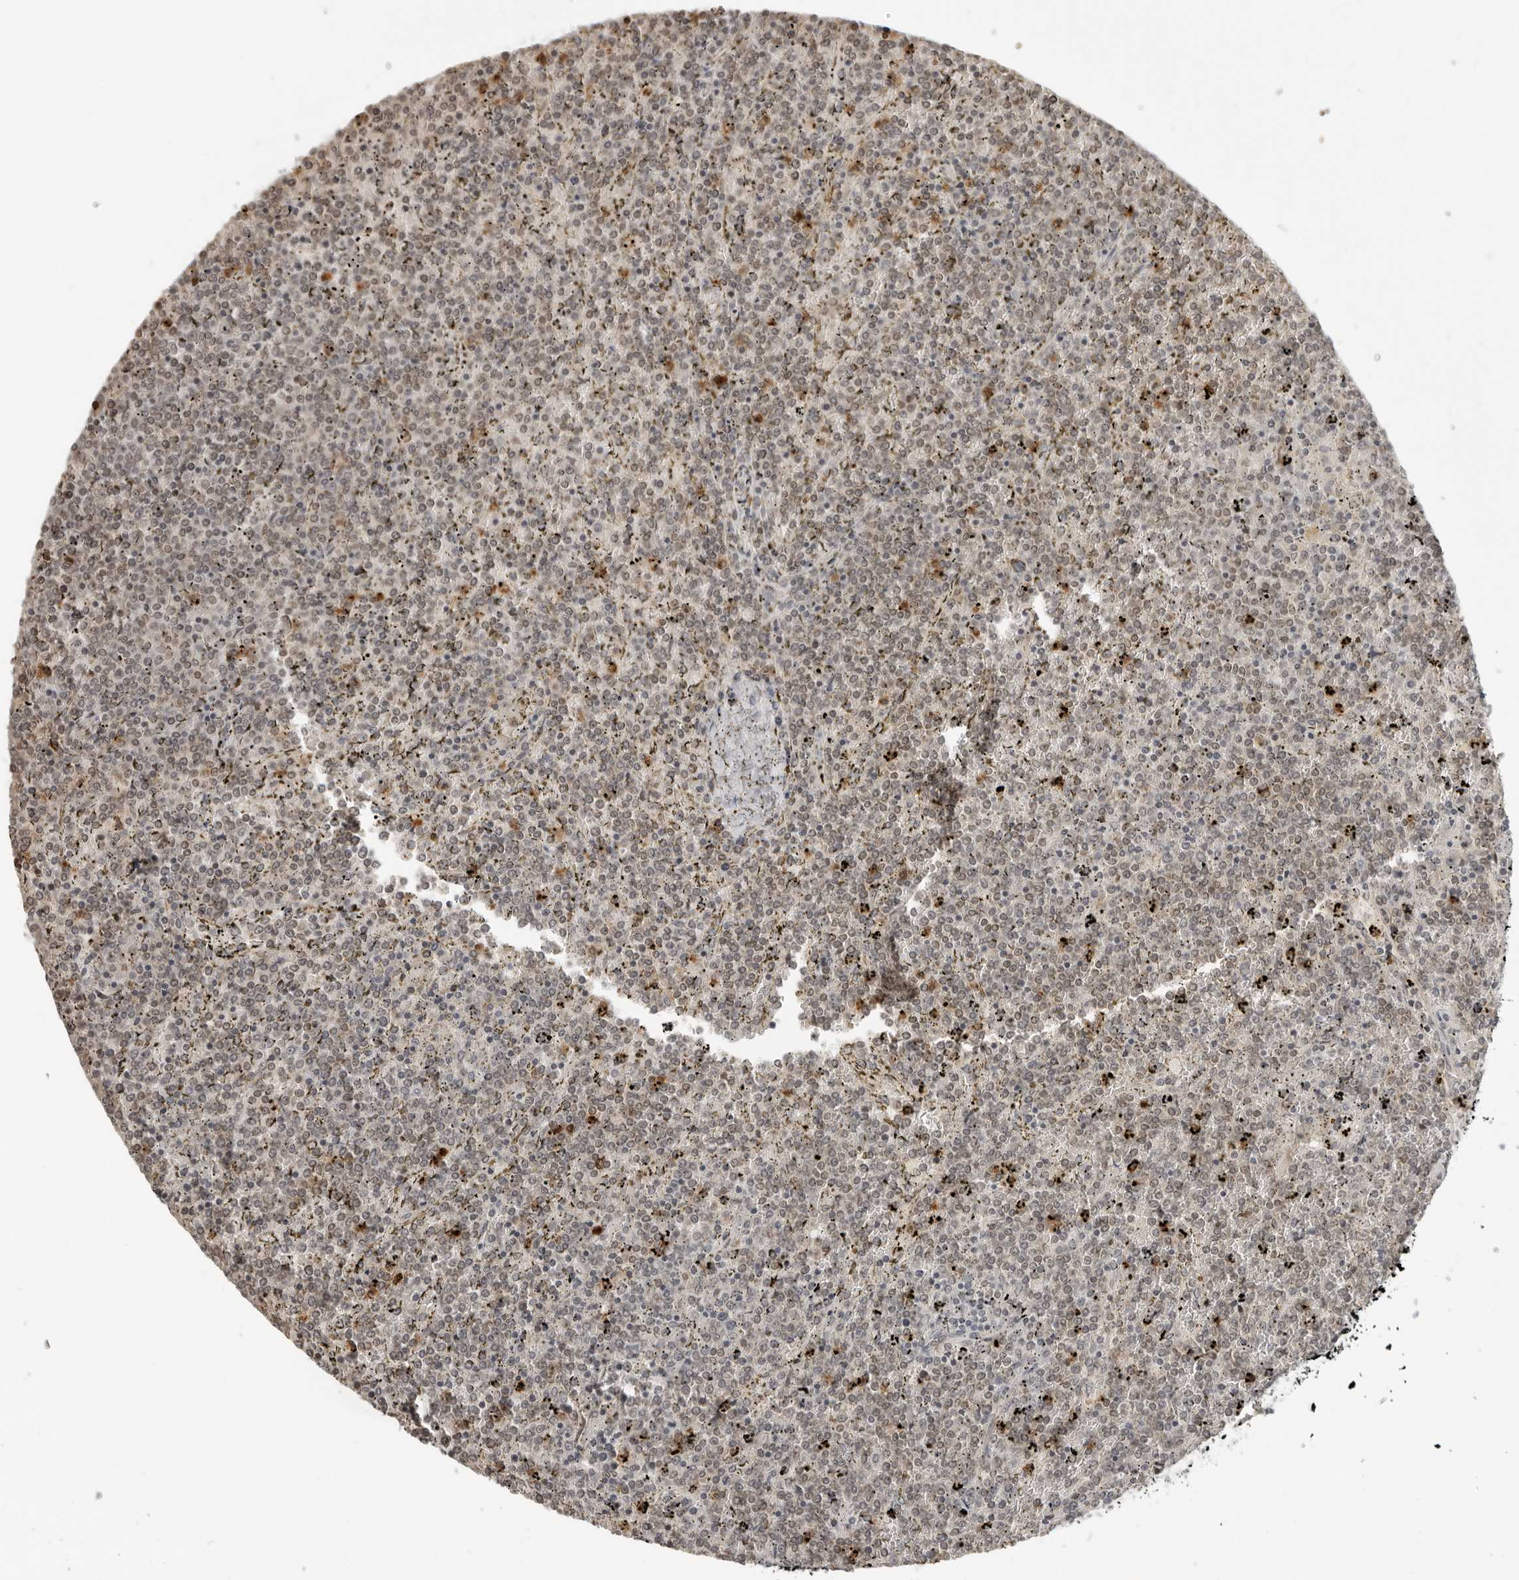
{"staining": {"intensity": "weak", "quantity": "<25%", "location": "nuclear"}, "tissue": "lymphoma", "cell_type": "Tumor cells", "image_type": "cancer", "snomed": [{"axis": "morphology", "description": "Malignant lymphoma, non-Hodgkin's type, Low grade"}, {"axis": "topography", "description": "Spleen"}], "caption": "A micrograph of low-grade malignant lymphoma, non-Hodgkin's type stained for a protein exhibits no brown staining in tumor cells. (DAB IHC with hematoxylin counter stain).", "gene": "SUGCT", "patient": {"sex": "female", "age": 19}}